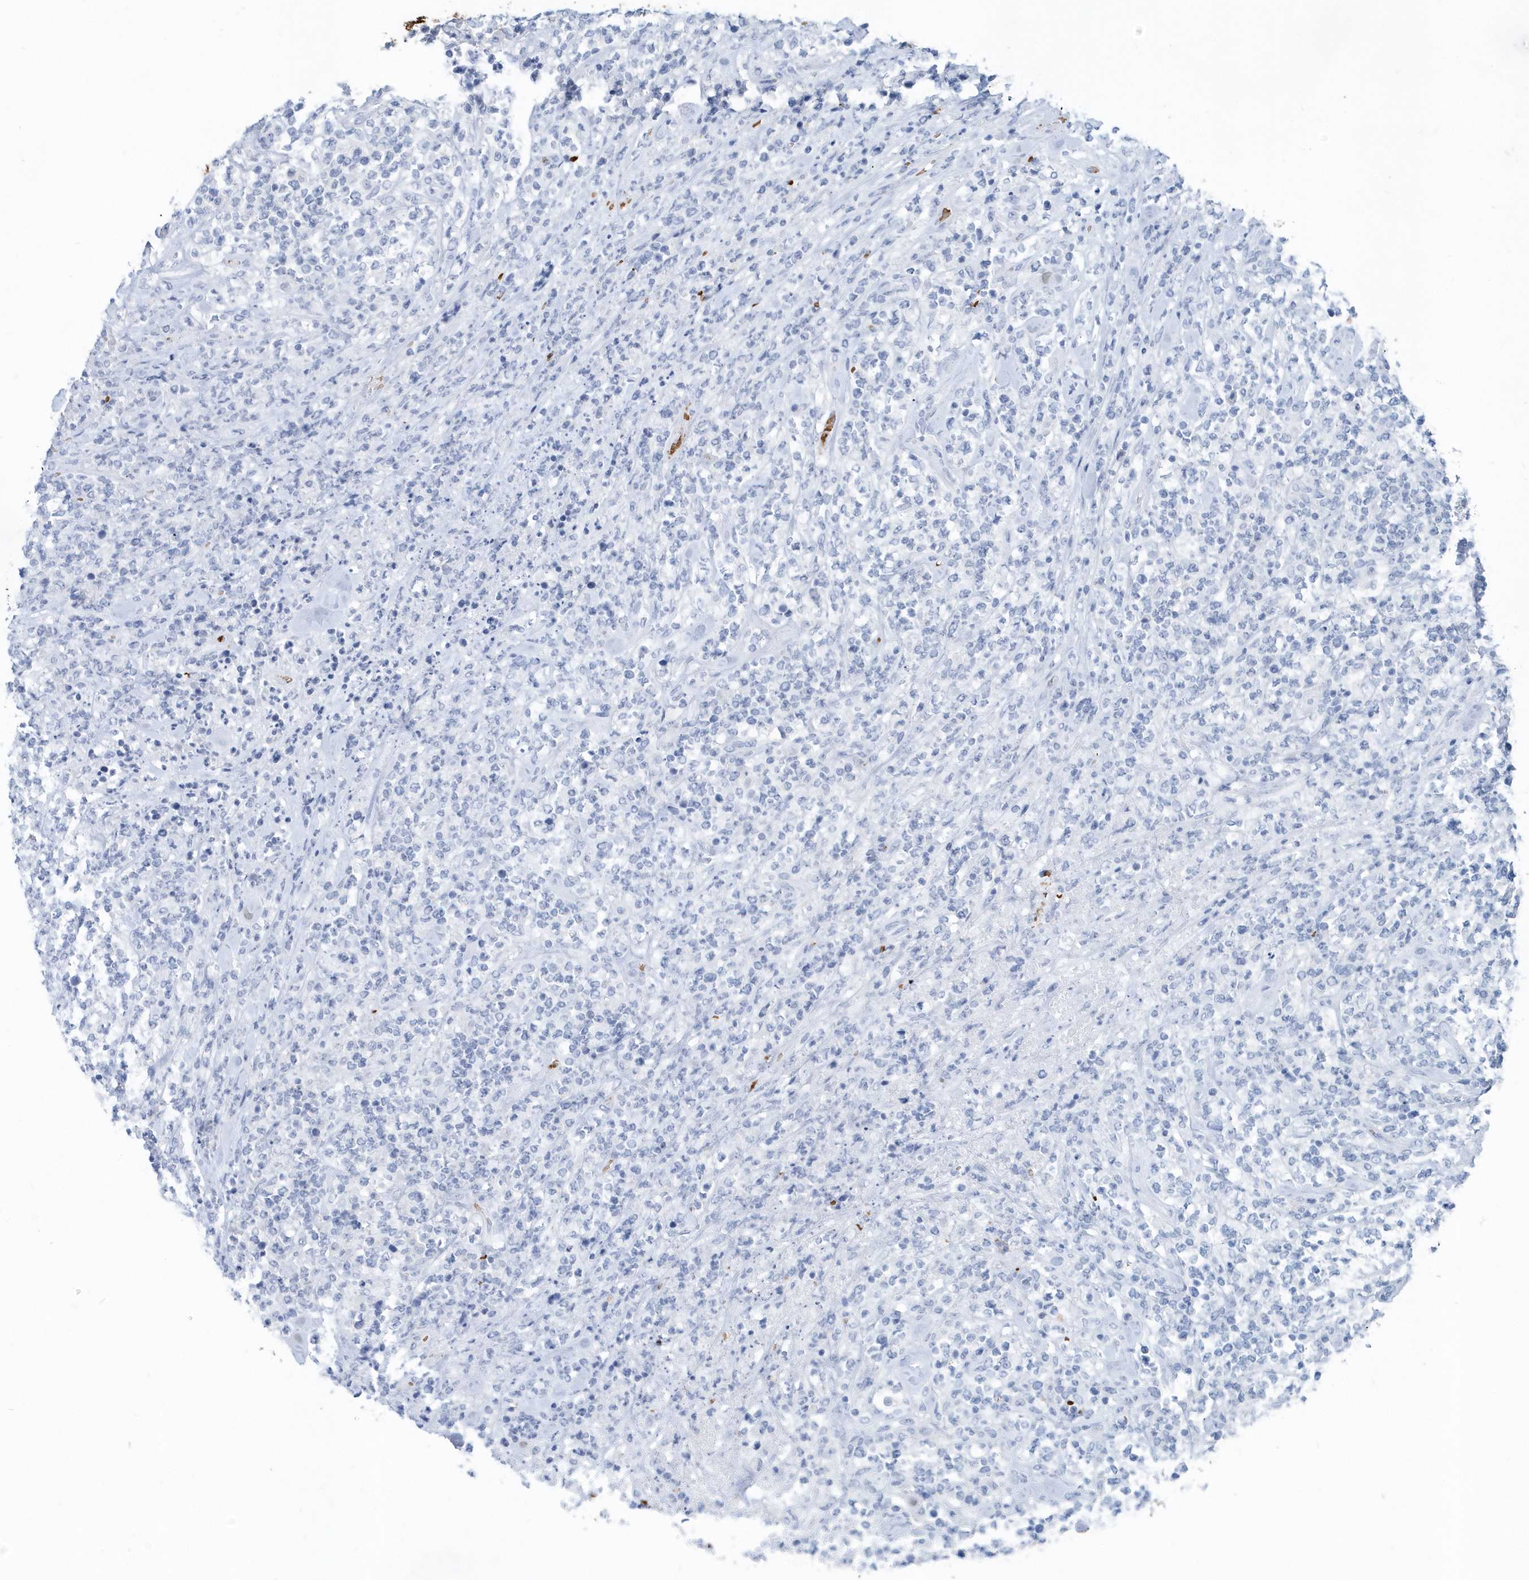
{"staining": {"intensity": "negative", "quantity": "none", "location": "none"}, "tissue": "lymphoma", "cell_type": "Tumor cells", "image_type": "cancer", "snomed": [{"axis": "morphology", "description": "Malignant lymphoma, non-Hodgkin's type, High grade"}, {"axis": "topography", "description": "Soft tissue"}], "caption": "Lymphoma stained for a protein using immunohistochemistry exhibits no staining tumor cells.", "gene": "HBA2", "patient": {"sex": "male", "age": 18}}